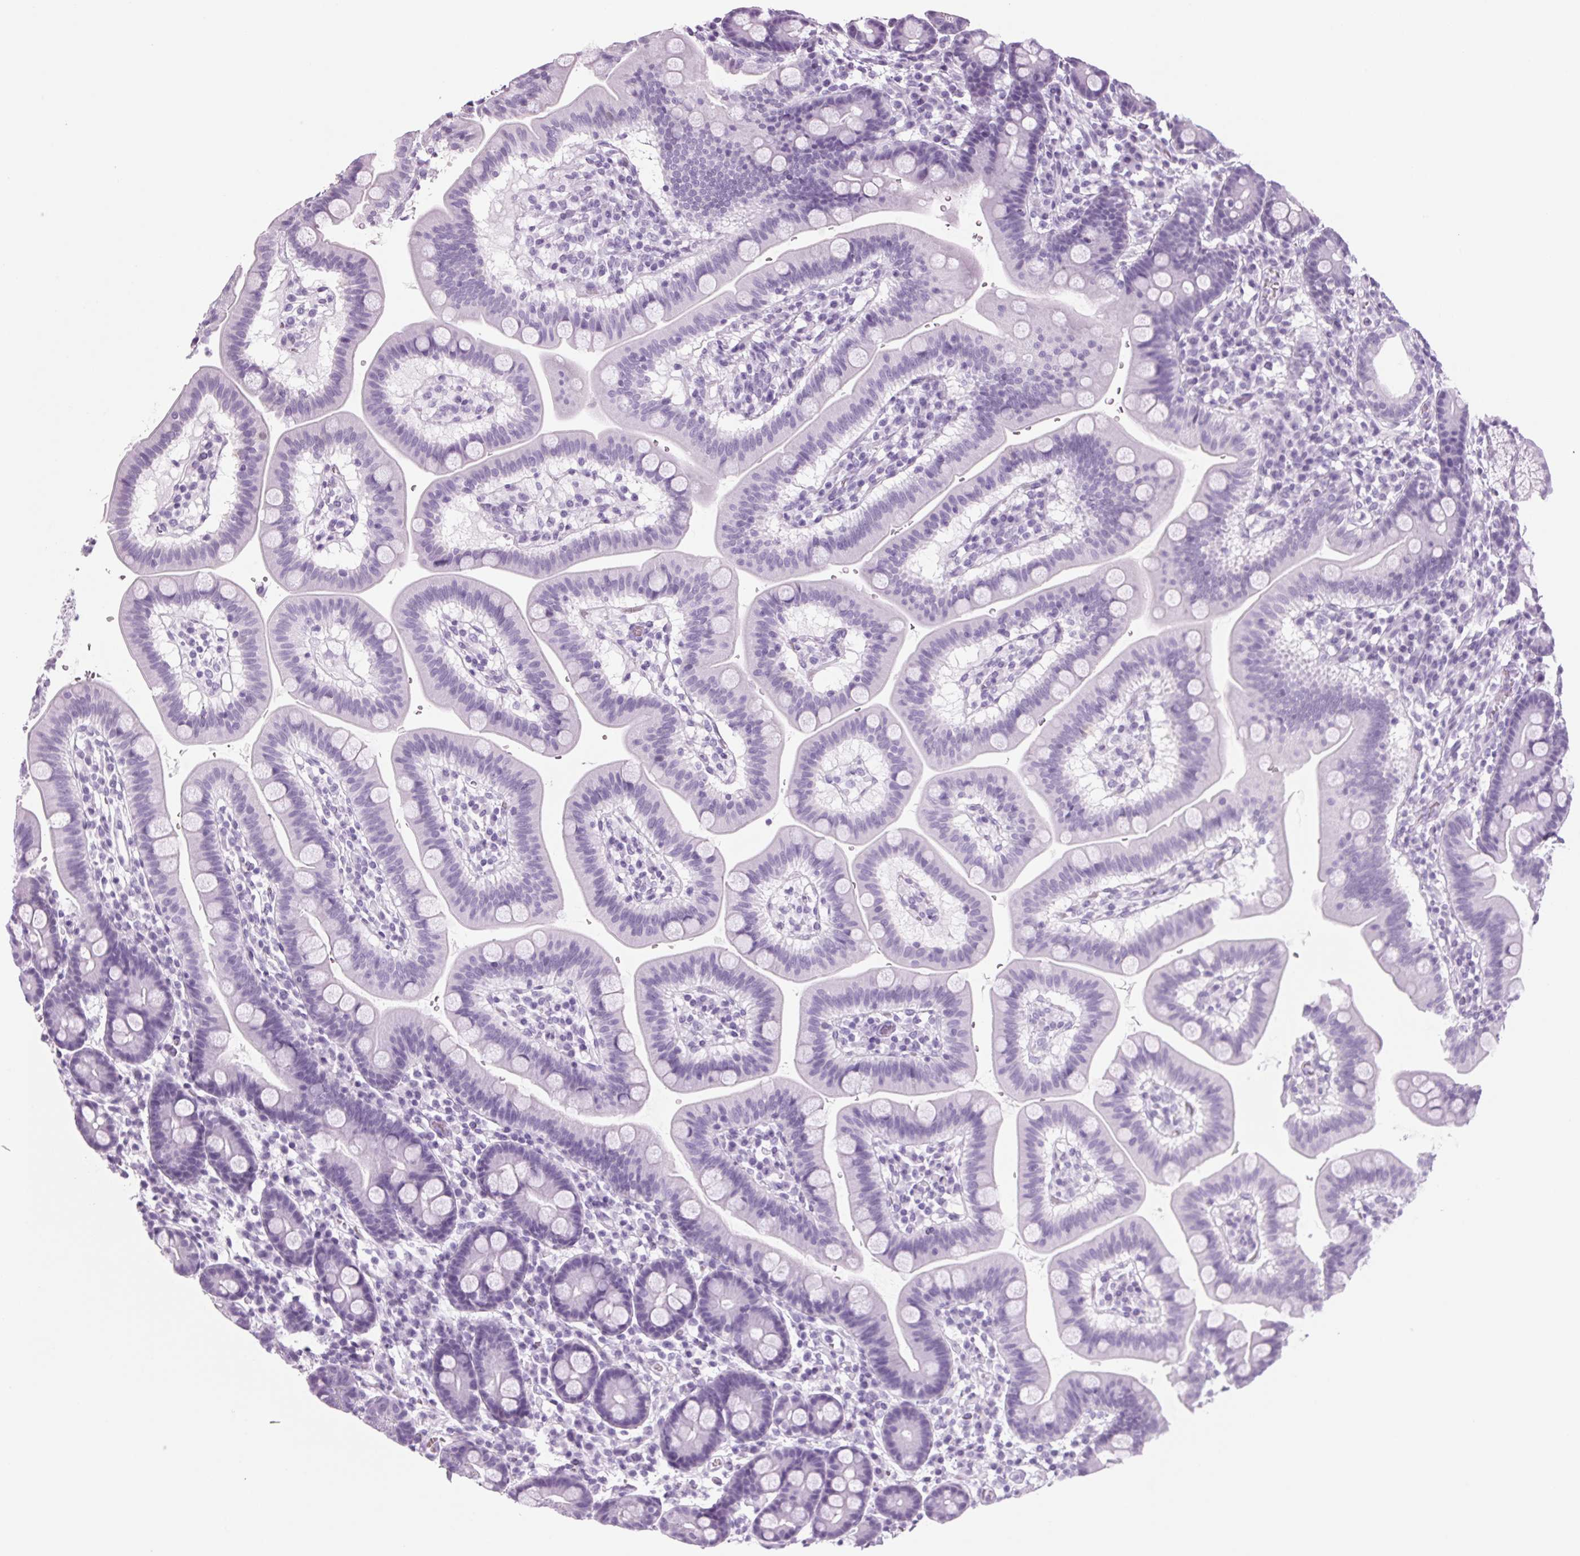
{"staining": {"intensity": "moderate", "quantity": "<25%", "location": "cytoplasmic/membranous"}, "tissue": "duodenum", "cell_type": "Glandular cells", "image_type": "normal", "snomed": [{"axis": "morphology", "description": "Normal tissue, NOS"}, {"axis": "topography", "description": "Duodenum"}], "caption": "Unremarkable duodenum was stained to show a protein in brown. There is low levels of moderate cytoplasmic/membranous positivity in approximately <25% of glandular cells. The staining was performed using DAB (3,3'-diaminobenzidine), with brown indicating positive protein expression. Nuclei are stained blue with hematoxylin.", "gene": "PPP1R1A", "patient": {"sex": "male", "age": 59}}